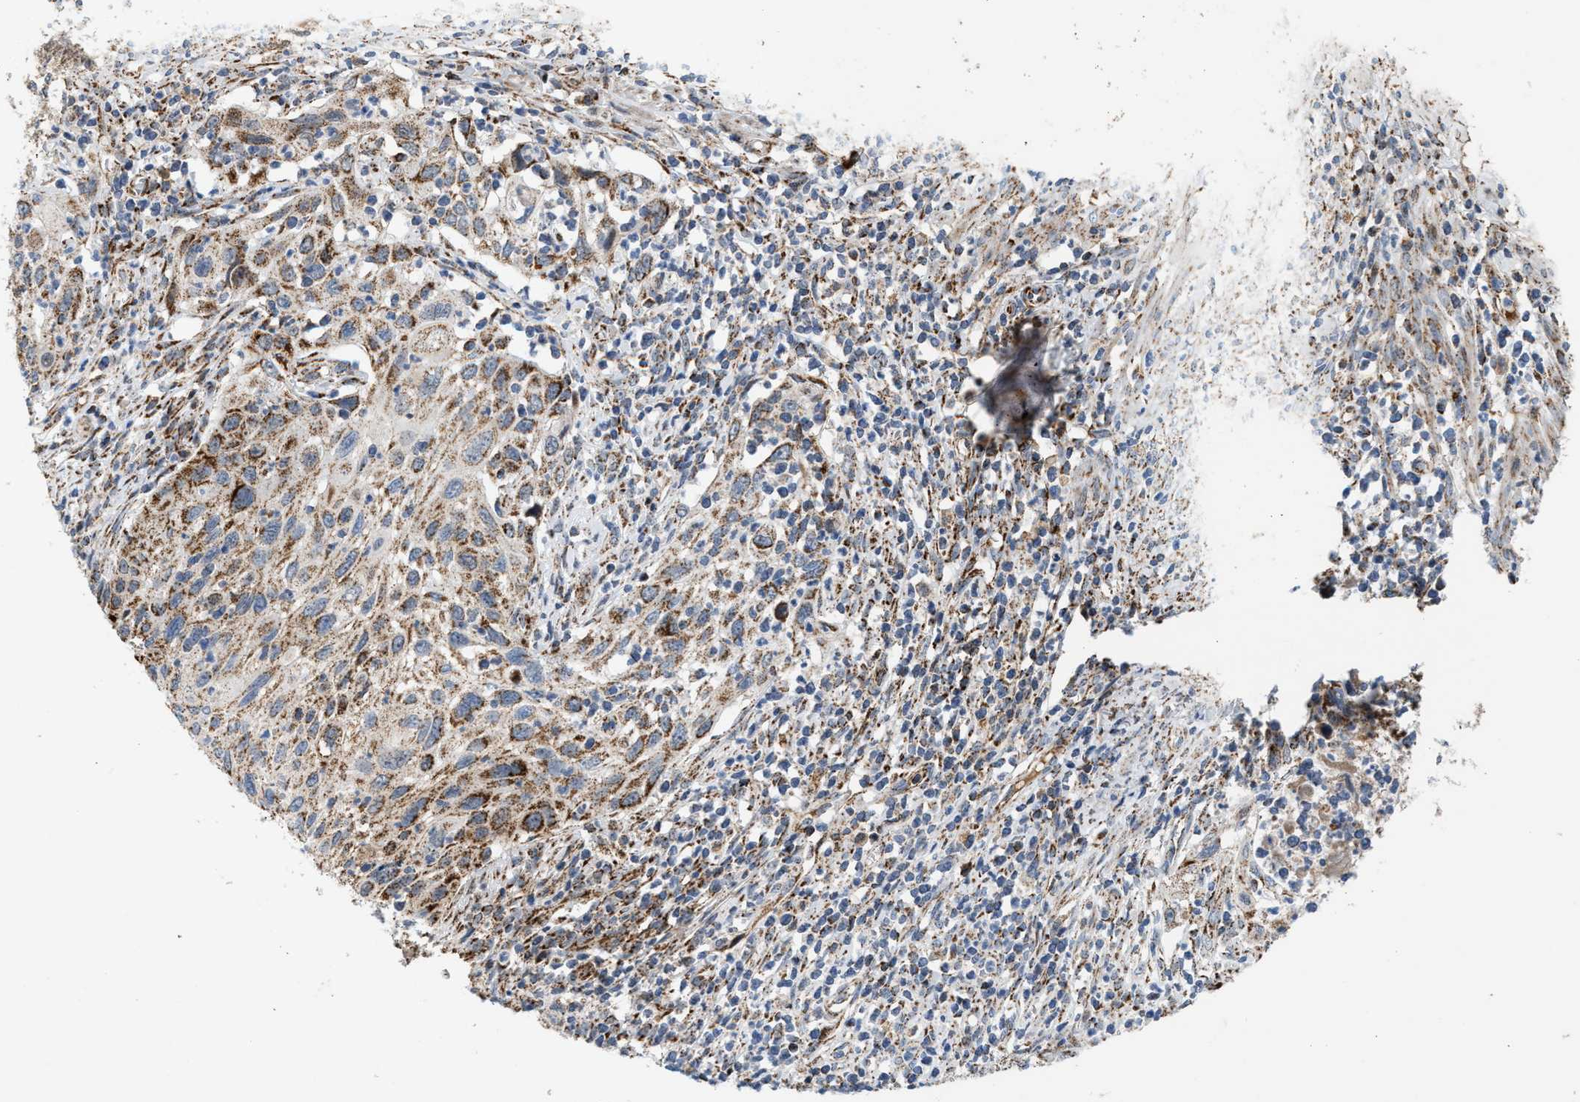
{"staining": {"intensity": "moderate", "quantity": ">75%", "location": "cytoplasmic/membranous"}, "tissue": "cervical cancer", "cell_type": "Tumor cells", "image_type": "cancer", "snomed": [{"axis": "morphology", "description": "Squamous cell carcinoma, NOS"}, {"axis": "topography", "description": "Cervix"}], "caption": "Immunohistochemistry (IHC) staining of cervical squamous cell carcinoma, which shows medium levels of moderate cytoplasmic/membranous staining in approximately >75% of tumor cells indicating moderate cytoplasmic/membranous protein staining. The staining was performed using DAB (brown) for protein detection and nuclei were counterstained in hematoxylin (blue).", "gene": "PMPCA", "patient": {"sex": "female", "age": 70}}